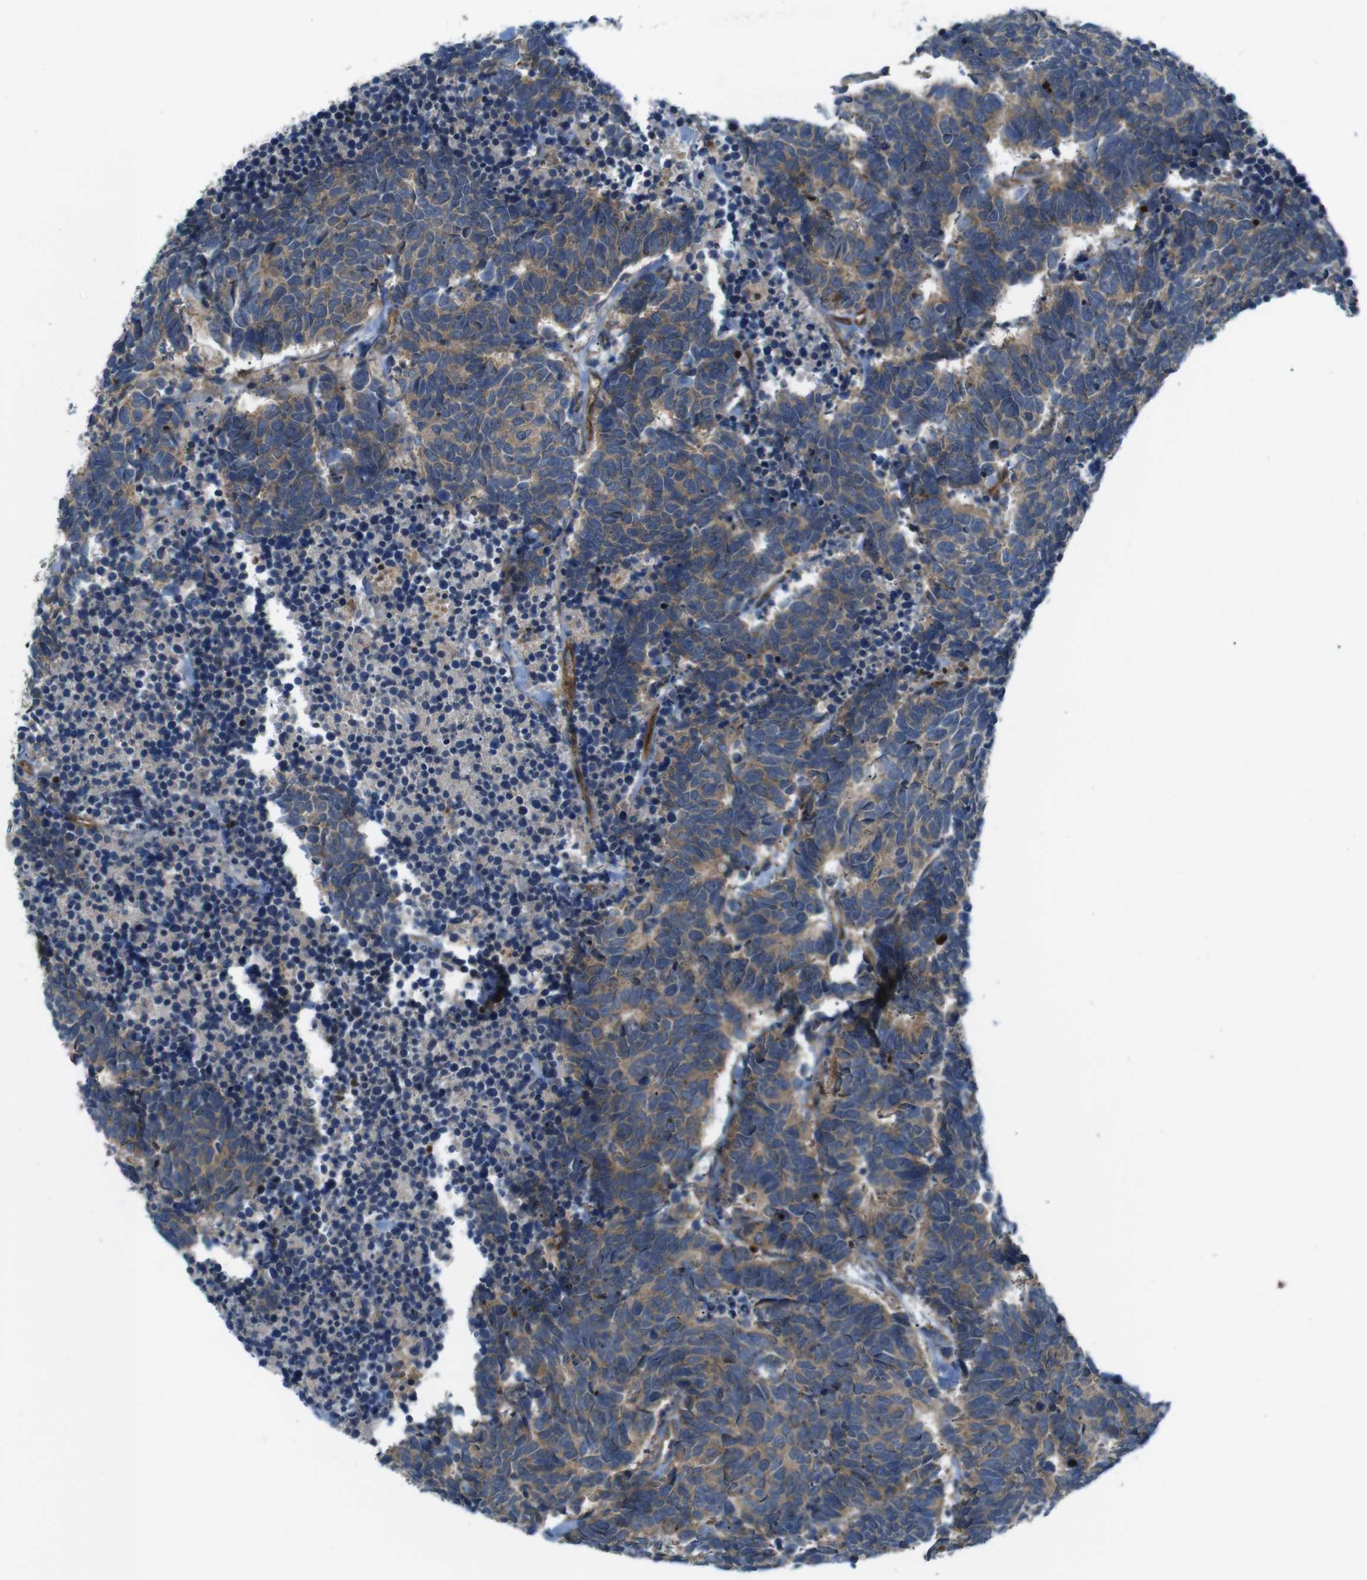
{"staining": {"intensity": "moderate", "quantity": ">75%", "location": "cytoplasmic/membranous"}, "tissue": "carcinoid", "cell_type": "Tumor cells", "image_type": "cancer", "snomed": [{"axis": "morphology", "description": "Carcinoma, NOS"}, {"axis": "morphology", "description": "Carcinoid, malignant, NOS"}, {"axis": "topography", "description": "Urinary bladder"}], "caption": "Carcinoid was stained to show a protein in brown. There is medium levels of moderate cytoplasmic/membranous positivity in about >75% of tumor cells. (Brightfield microscopy of DAB IHC at high magnification).", "gene": "TSC1", "patient": {"sex": "male", "age": 57}}